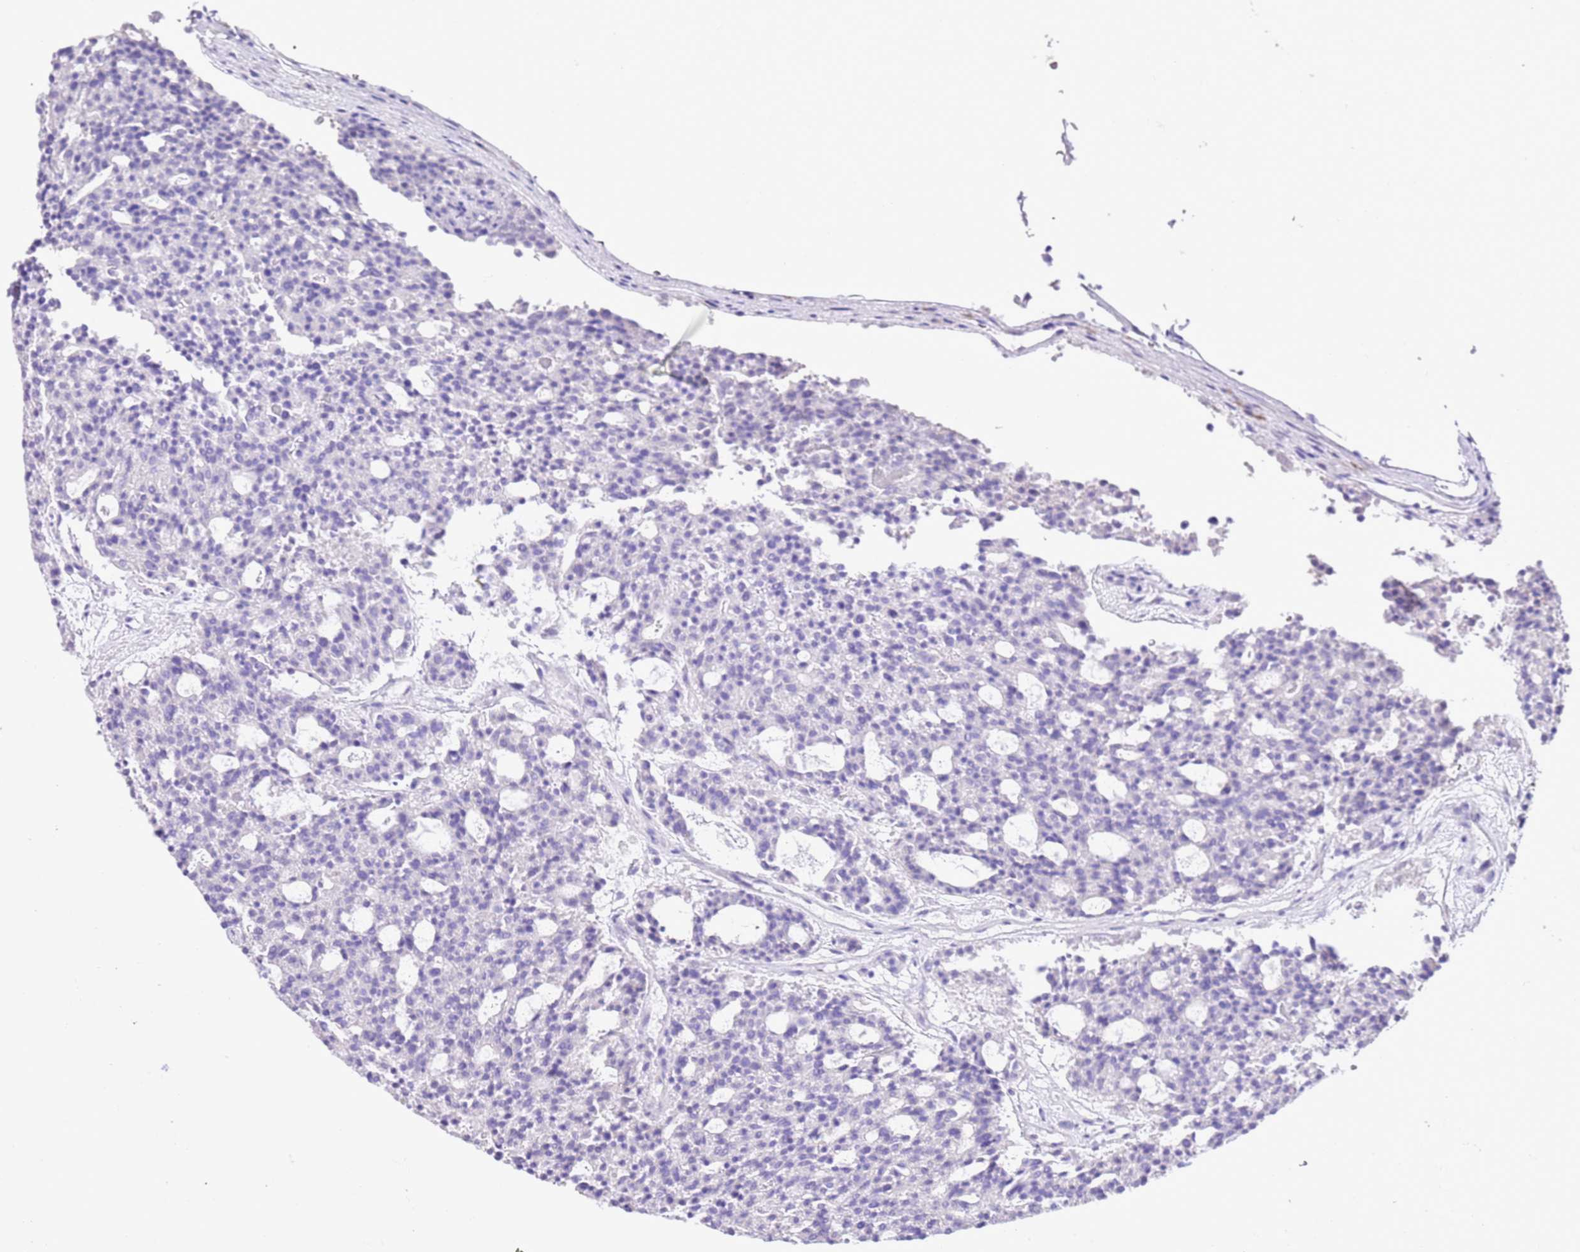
{"staining": {"intensity": "negative", "quantity": "none", "location": "none"}, "tissue": "carcinoid", "cell_type": "Tumor cells", "image_type": "cancer", "snomed": [{"axis": "morphology", "description": "Carcinoid, malignant, NOS"}, {"axis": "topography", "description": "Pancreas"}], "caption": "The photomicrograph reveals no staining of tumor cells in carcinoid. (DAB immunohistochemistry, high magnification).", "gene": "AAR2", "patient": {"sex": "female", "age": 54}}